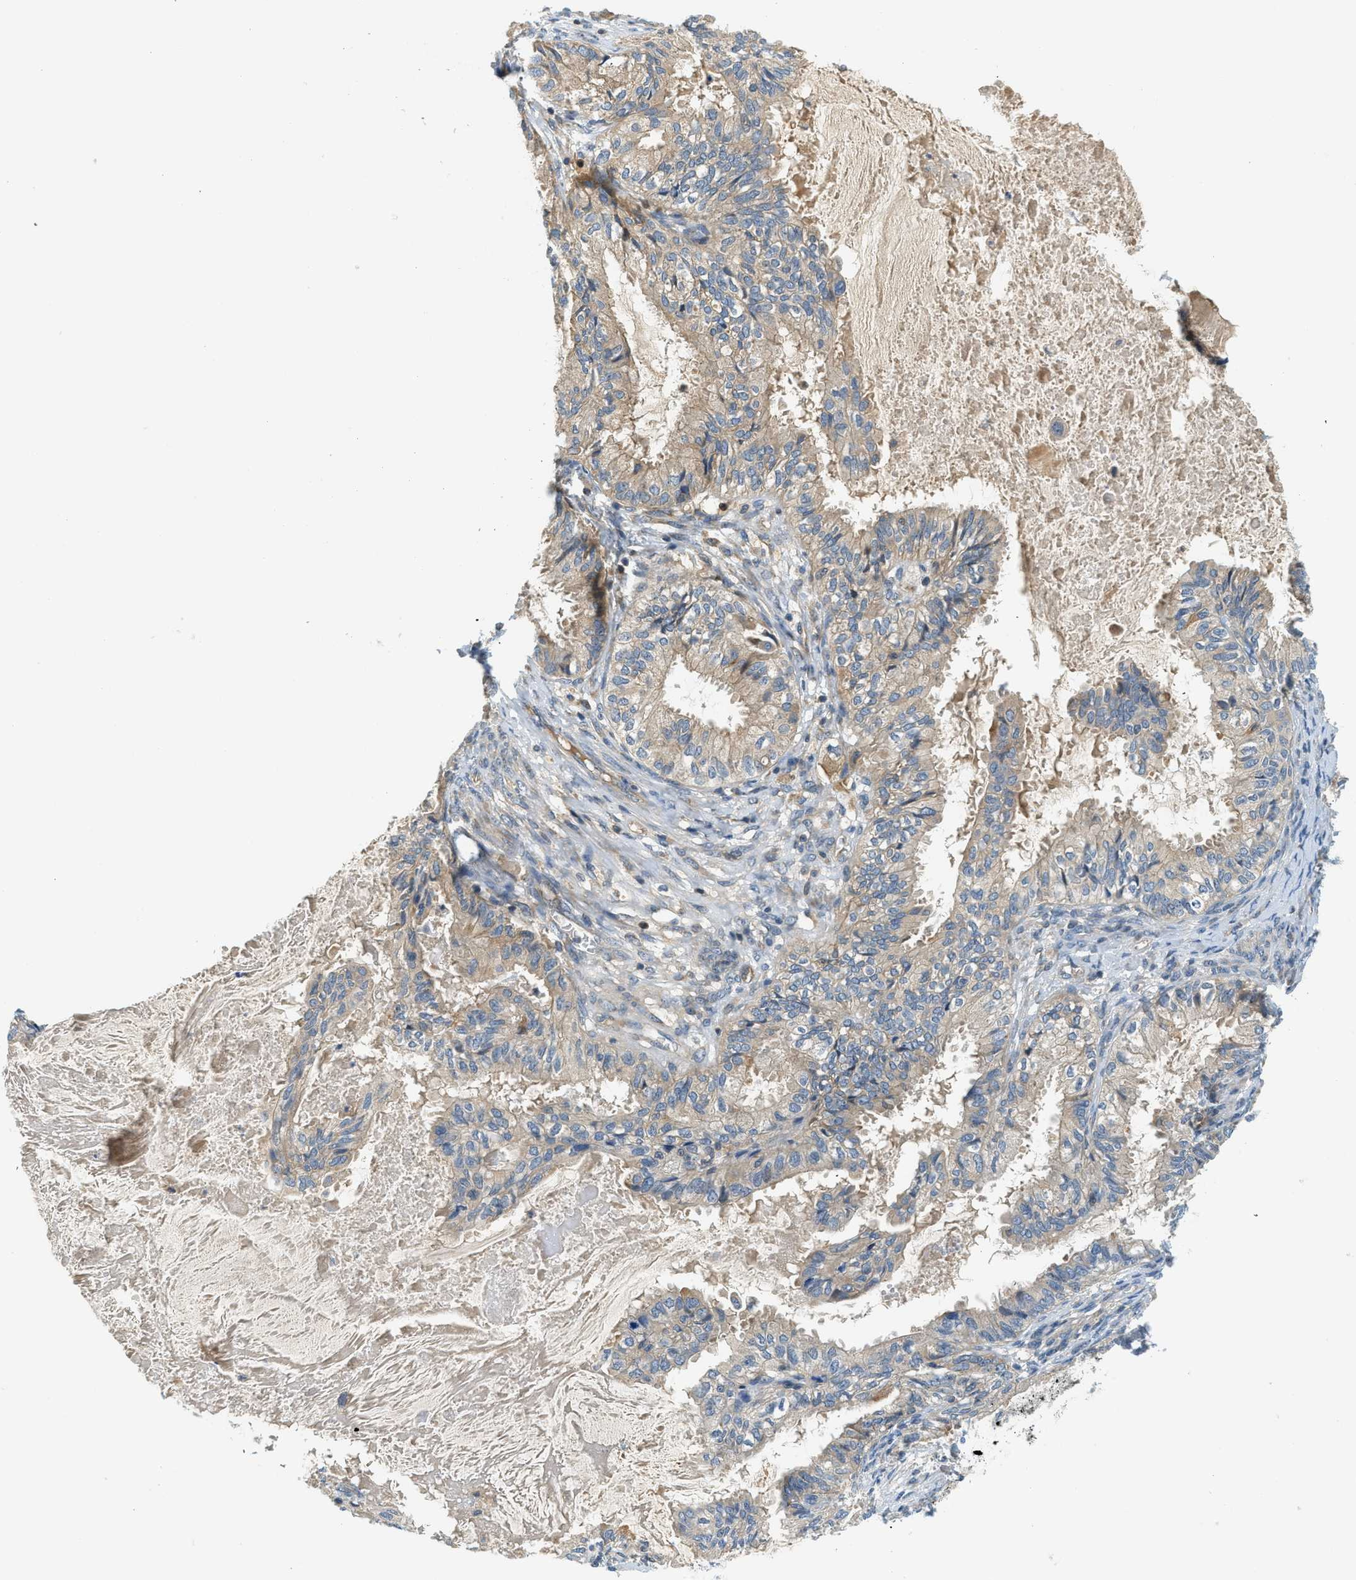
{"staining": {"intensity": "weak", "quantity": "25%-75%", "location": "cytoplasmic/membranous"}, "tissue": "cervical cancer", "cell_type": "Tumor cells", "image_type": "cancer", "snomed": [{"axis": "morphology", "description": "Normal tissue, NOS"}, {"axis": "morphology", "description": "Adenocarcinoma, NOS"}, {"axis": "topography", "description": "Cervix"}, {"axis": "topography", "description": "Endometrium"}], "caption": "Protein staining of cervical cancer tissue shows weak cytoplasmic/membranous staining in about 25%-75% of tumor cells. The protein of interest is stained brown, and the nuclei are stained in blue (DAB IHC with brightfield microscopy, high magnification).", "gene": "KCNK1", "patient": {"sex": "female", "age": 86}}